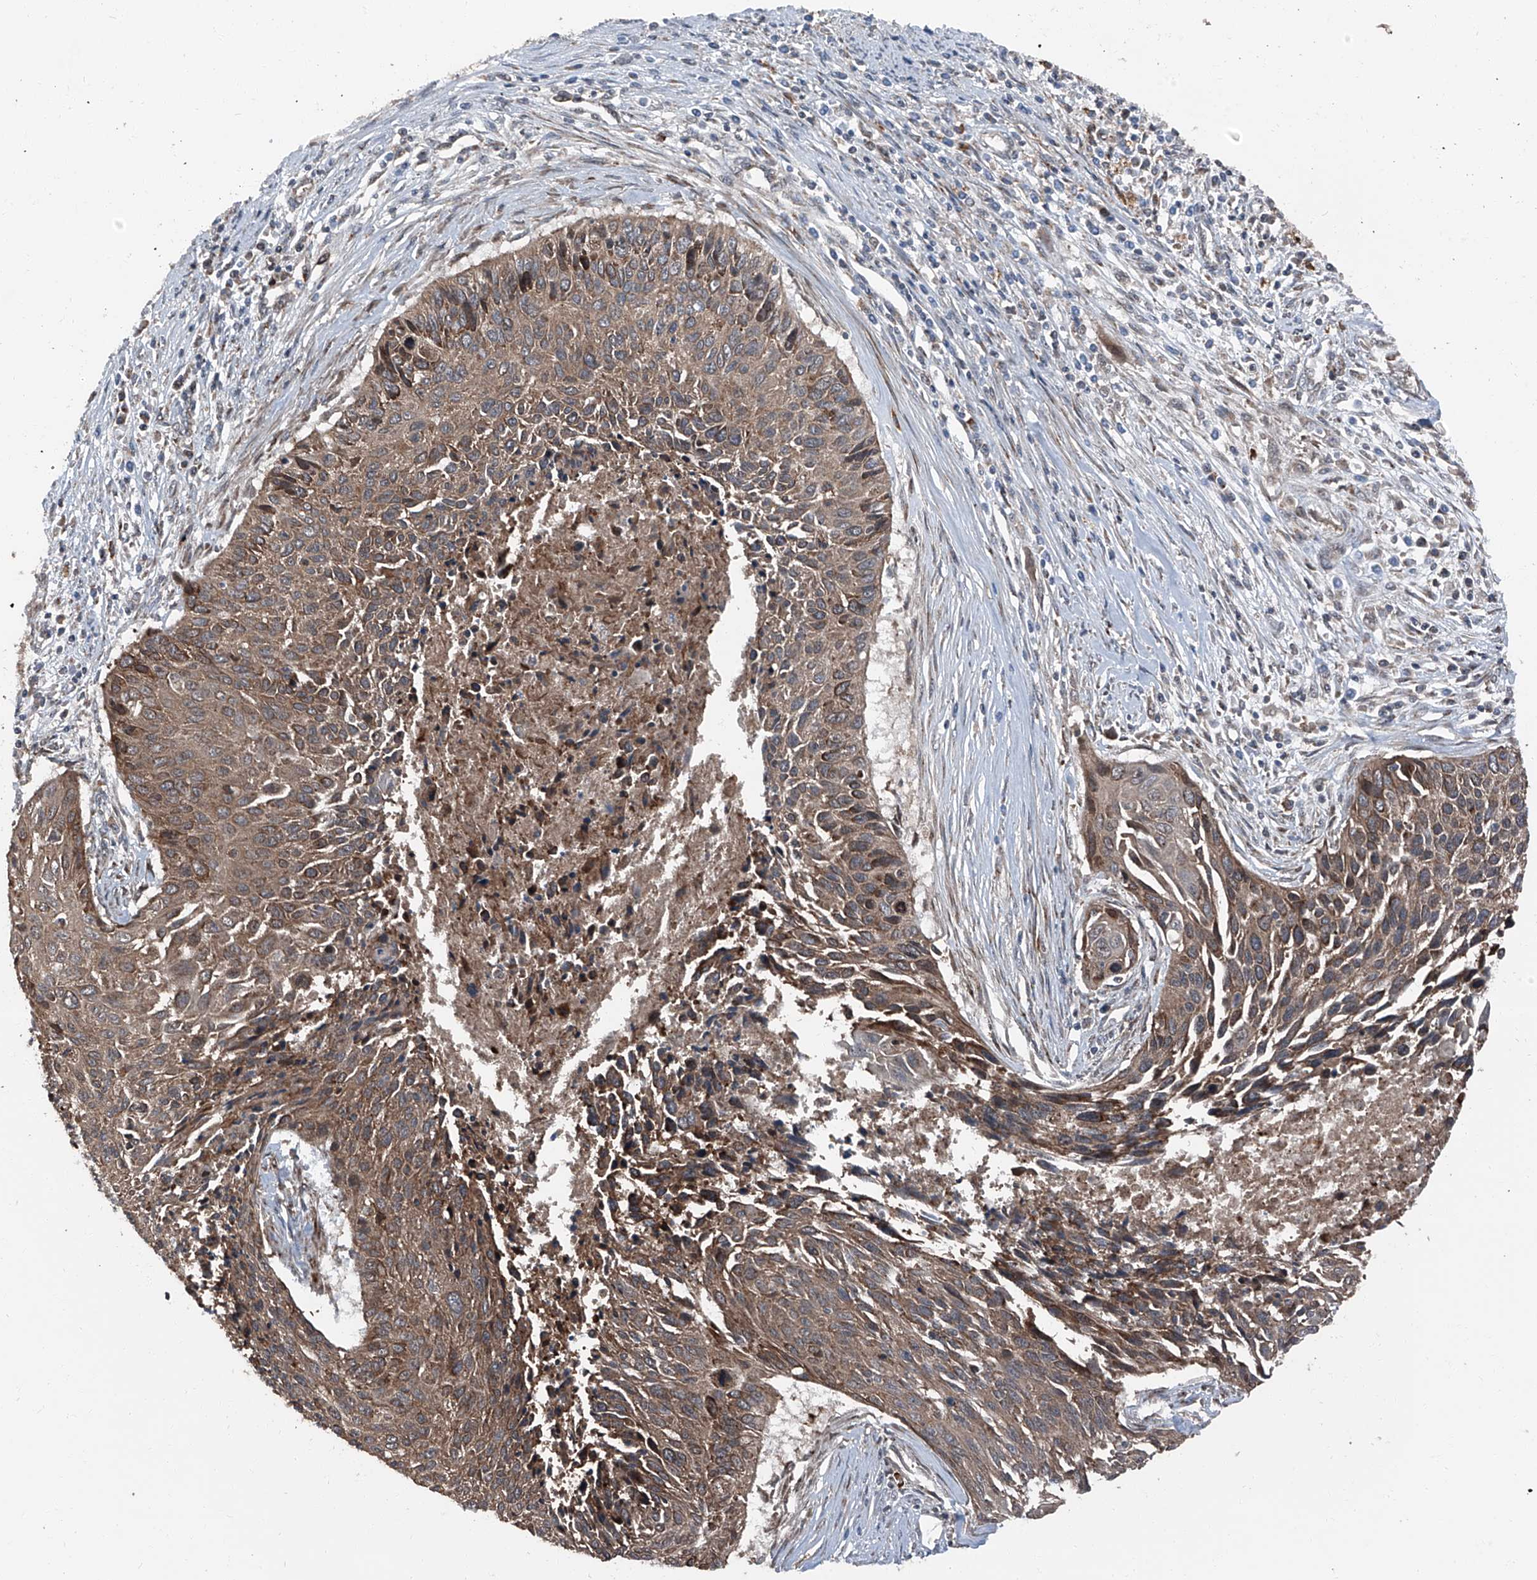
{"staining": {"intensity": "moderate", "quantity": ">75%", "location": "cytoplasmic/membranous"}, "tissue": "cervical cancer", "cell_type": "Tumor cells", "image_type": "cancer", "snomed": [{"axis": "morphology", "description": "Squamous cell carcinoma, NOS"}, {"axis": "topography", "description": "Cervix"}], "caption": "This is an image of immunohistochemistry staining of cervical cancer, which shows moderate positivity in the cytoplasmic/membranous of tumor cells.", "gene": "LIMK1", "patient": {"sex": "female", "age": 55}}